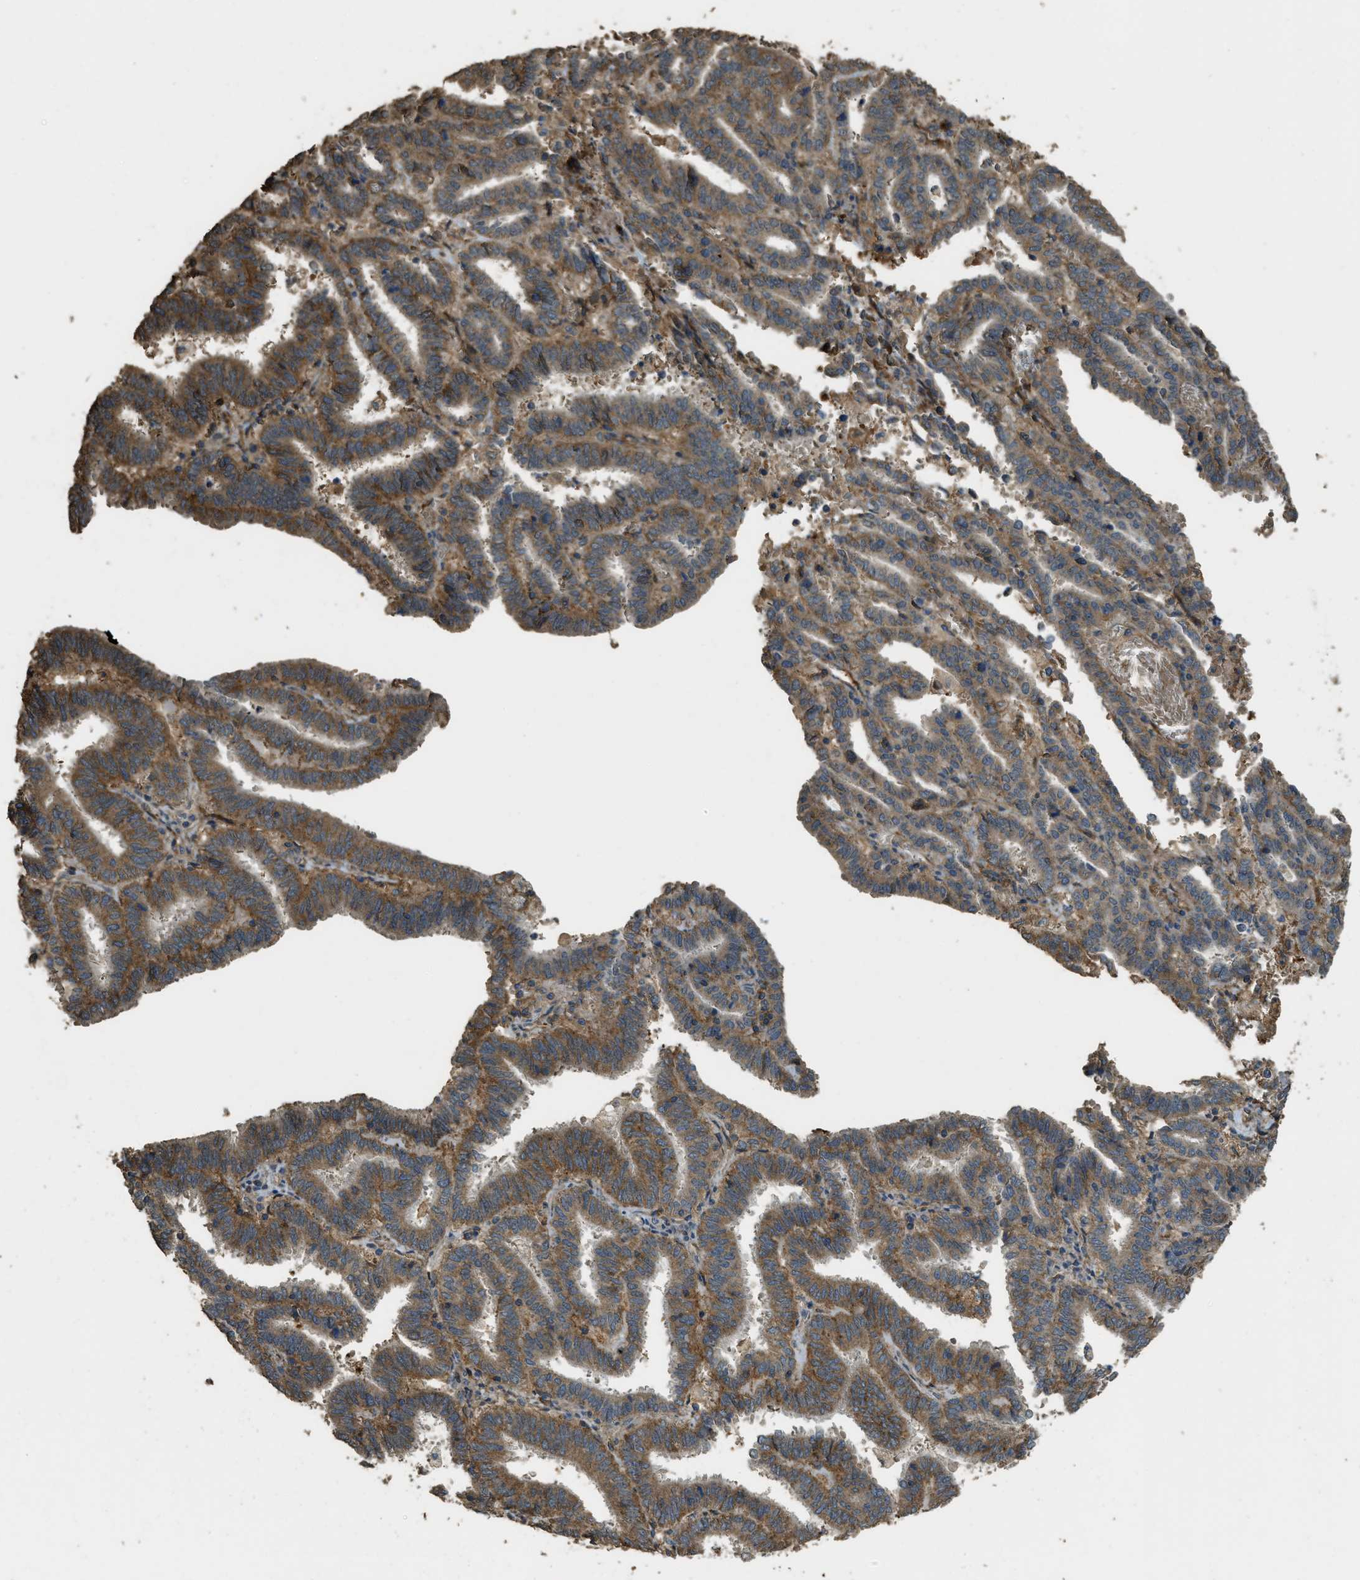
{"staining": {"intensity": "moderate", "quantity": ">75%", "location": "cytoplasmic/membranous"}, "tissue": "endometrial cancer", "cell_type": "Tumor cells", "image_type": "cancer", "snomed": [{"axis": "morphology", "description": "Adenocarcinoma, NOS"}, {"axis": "topography", "description": "Uterus"}], "caption": "Immunohistochemical staining of human endometrial cancer (adenocarcinoma) demonstrates medium levels of moderate cytoplasmic/membranous protein positivity in about >75% of tumor cells. The protein of interest is stained brown, and the nuclei are stained in blue (DAB (3,3'-diaminobenzidine) IHC with brightfield microscopy, high magnification).", "gene": "CD276", "patient": {"sex": "female", "age": 83}}